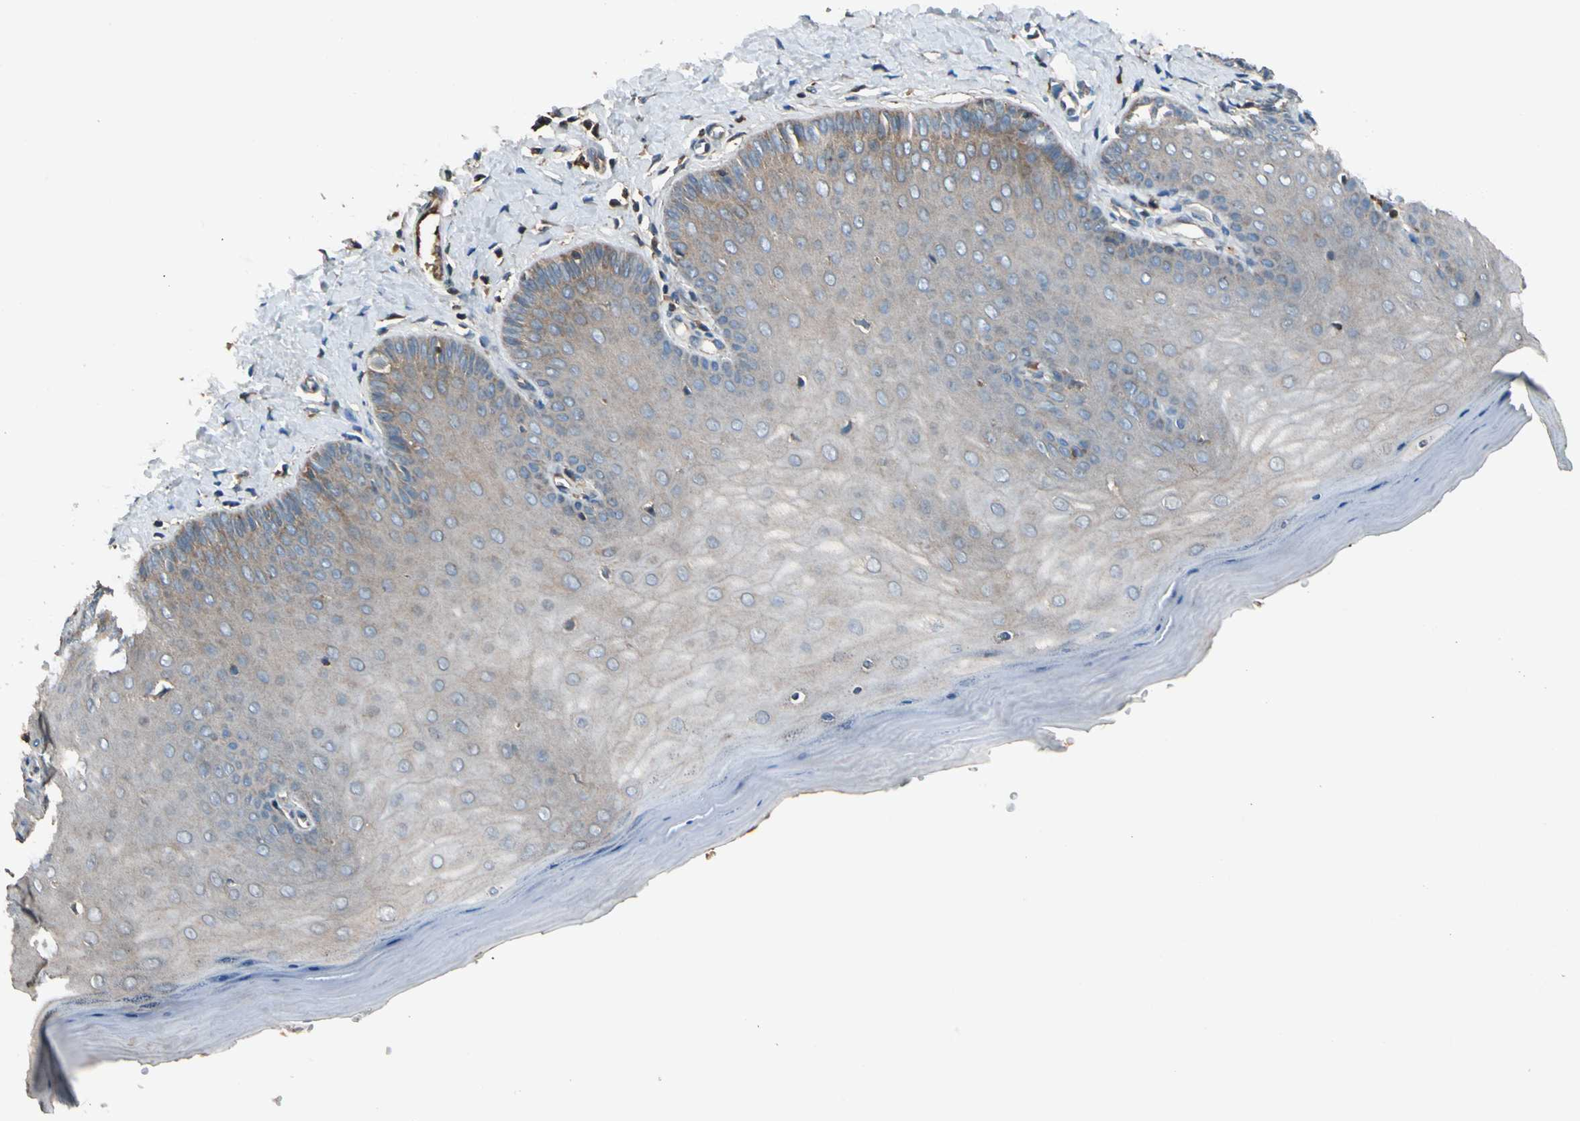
{"staining": {"intensity": "weak", "quantity": "25%-75%", "location": "cytoplasmic/membranous"}, "tissue": "cervix", "cell_type": "Squamous epithelial cells", "image_type": "normal", "snomed": [{"axis": "morphology", "description": "Normal tissue, NOS"}, {"axis": "topography", "description": "Cervix"}], "caption": "Squamous epithelial cells demonstrate low levels of weak cytoplasmic/membranous positivity in about 25%-75% of cells in normal cervix.", "gene": "STX11", "patient": {"sex": "female", "age": 55}}